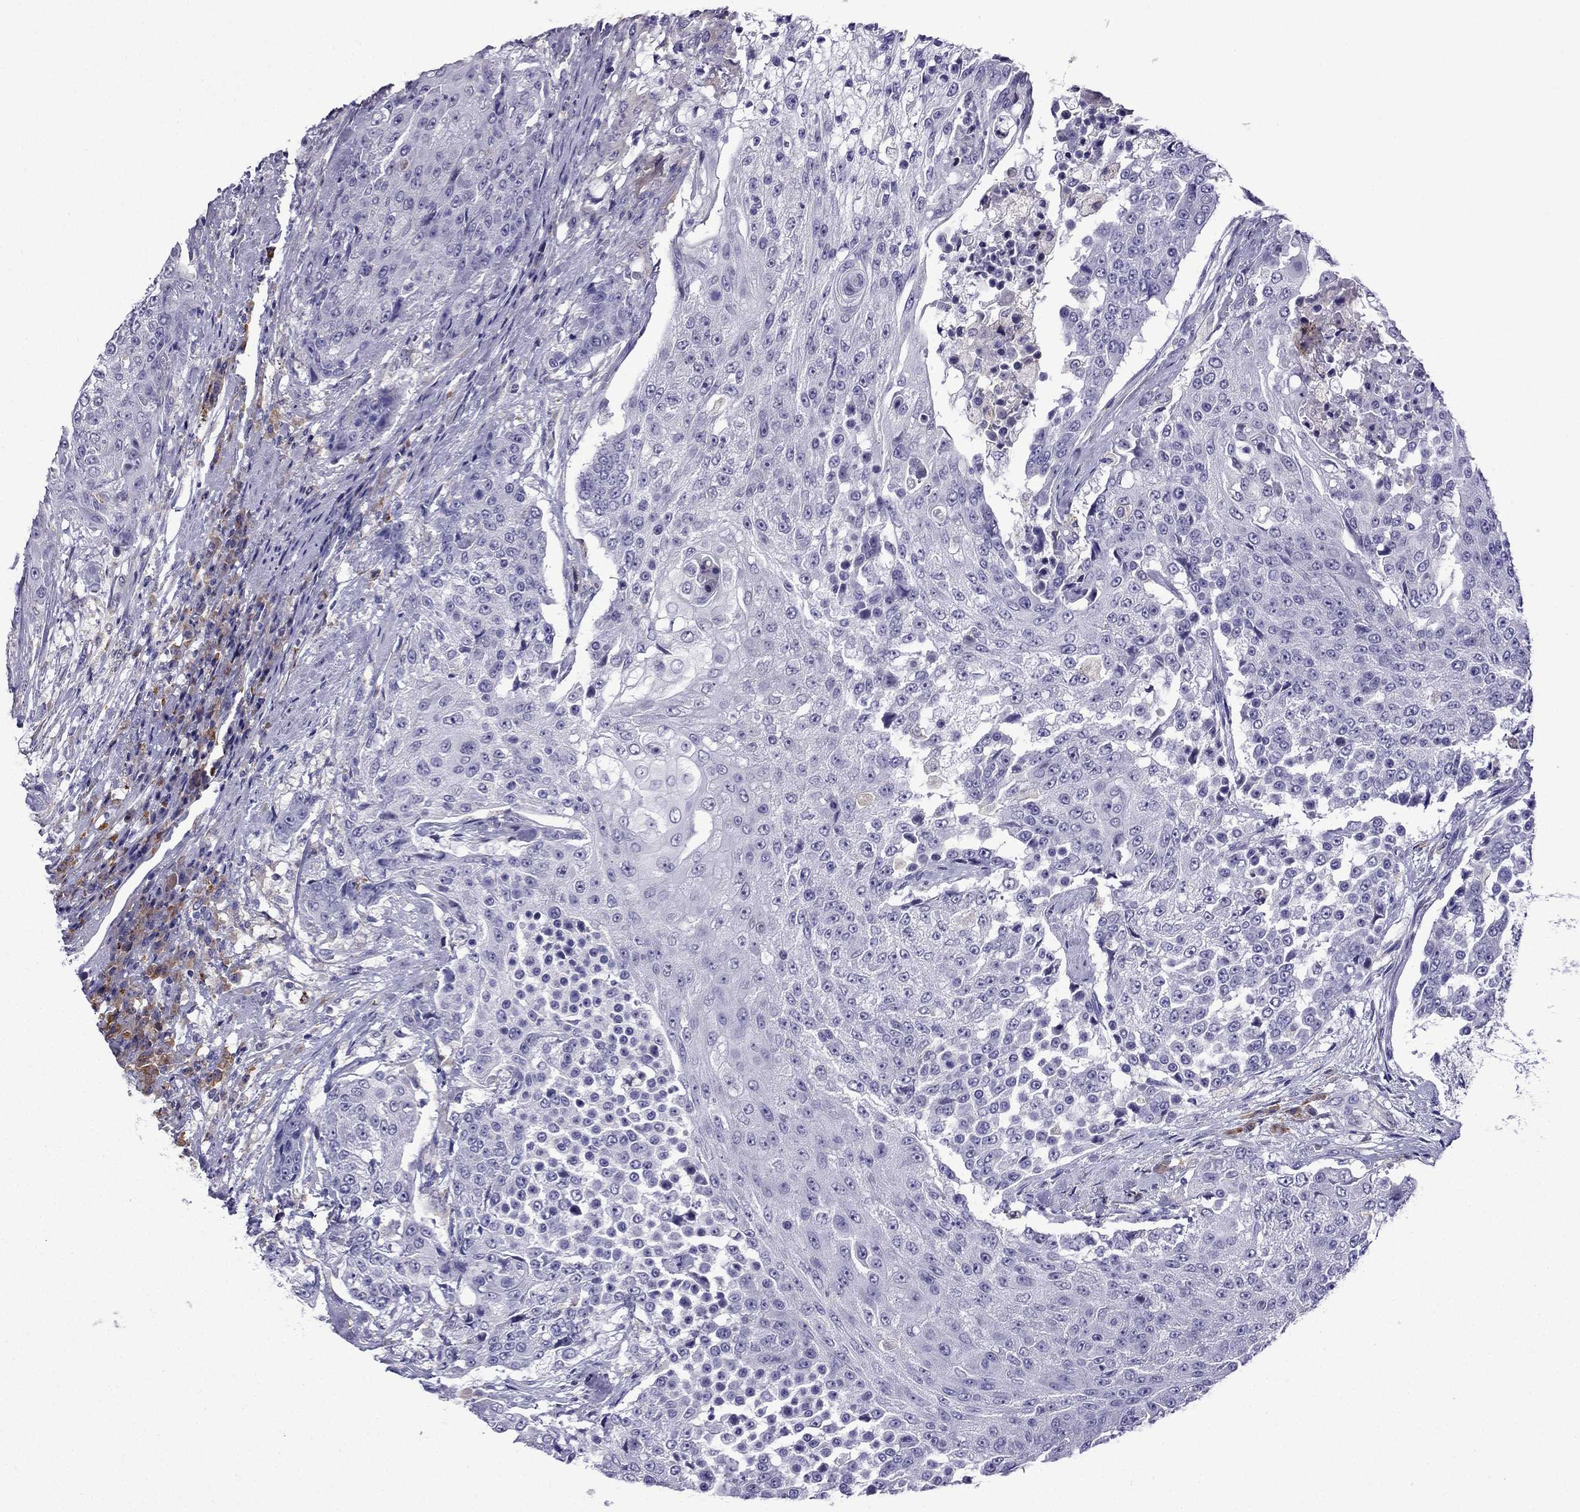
{"staining": {"intensity": "negative", "quantity": "none", "location": "none"}, "tissue": "urothelial cancer", "cell_type": "Tumor cells", "image_type": "cancer", "snomed": [{"axis": "morphology", "description": "Urothelial carcinoma, High grade"}, {"axis": "topography", "description": "Urinary bladder"}], "caption": "The IHC histopathology image has no significant positivity in tumor cells of urothelial cancer tissue.", "gene": "TSSK4", "patient": {"sex": "female", "age": 63}}